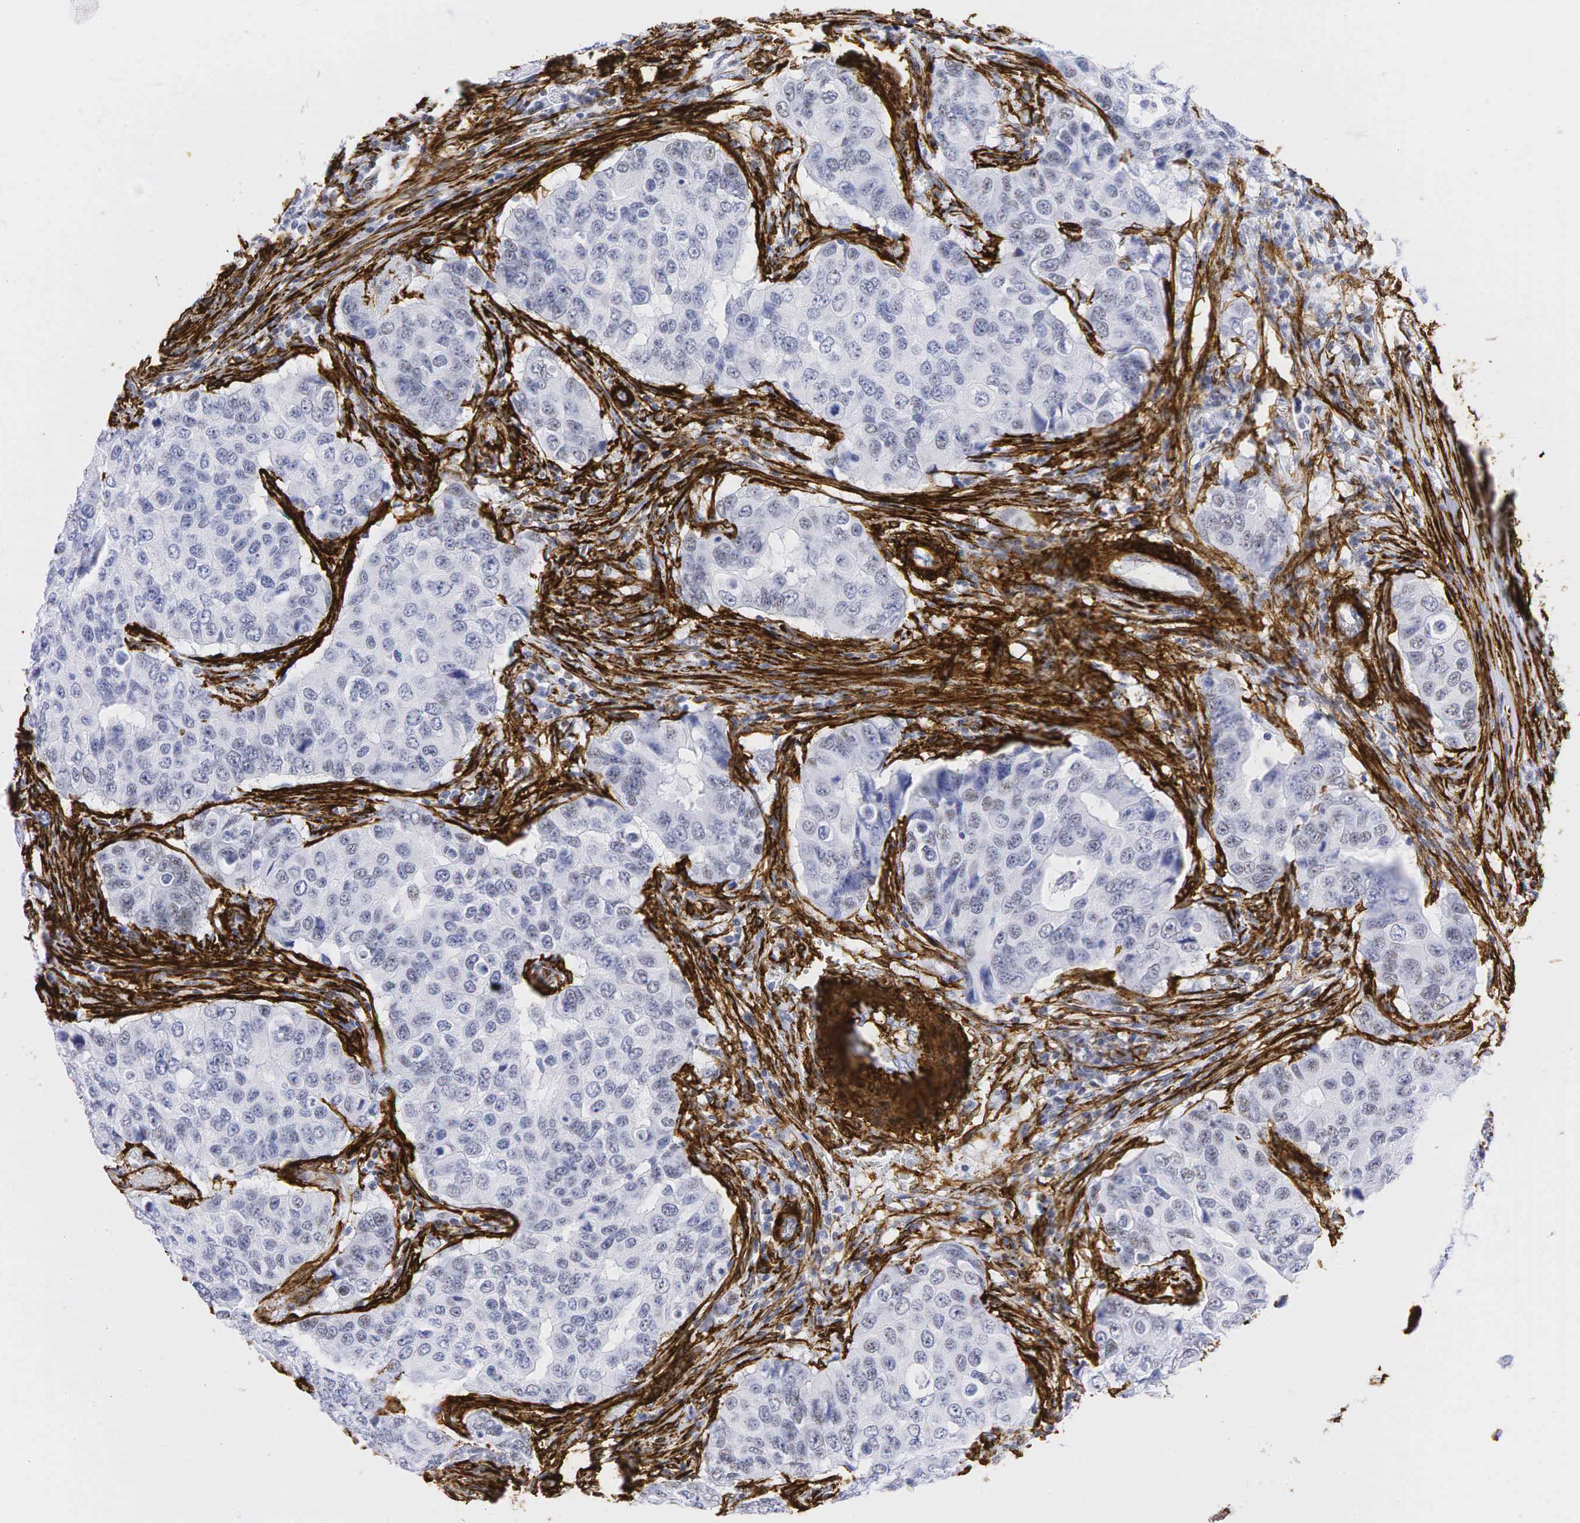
{"staining": {"intensity": "weak", "quantity": "<25%", "location": "nuclear"}, "tissue": "breast cancer", "cell_type": "Tumor cells", "image_type": "cancer", "snomed": [{"axis": "morphology", "description": "Duct carcinoma"}, {"axis": "topography", "description": "Breast"}], "caption": "The micrograph displays no staining of tumor cells in invasive ductal carcinoma (breast). The staining is performed using DAB (3,3'-diaminobenzidine) brown chromogen with nuclei counter-stained in using hematoxylin.", "gene": "ACTA2", "patient": {"sex": "female", "age": 54}}